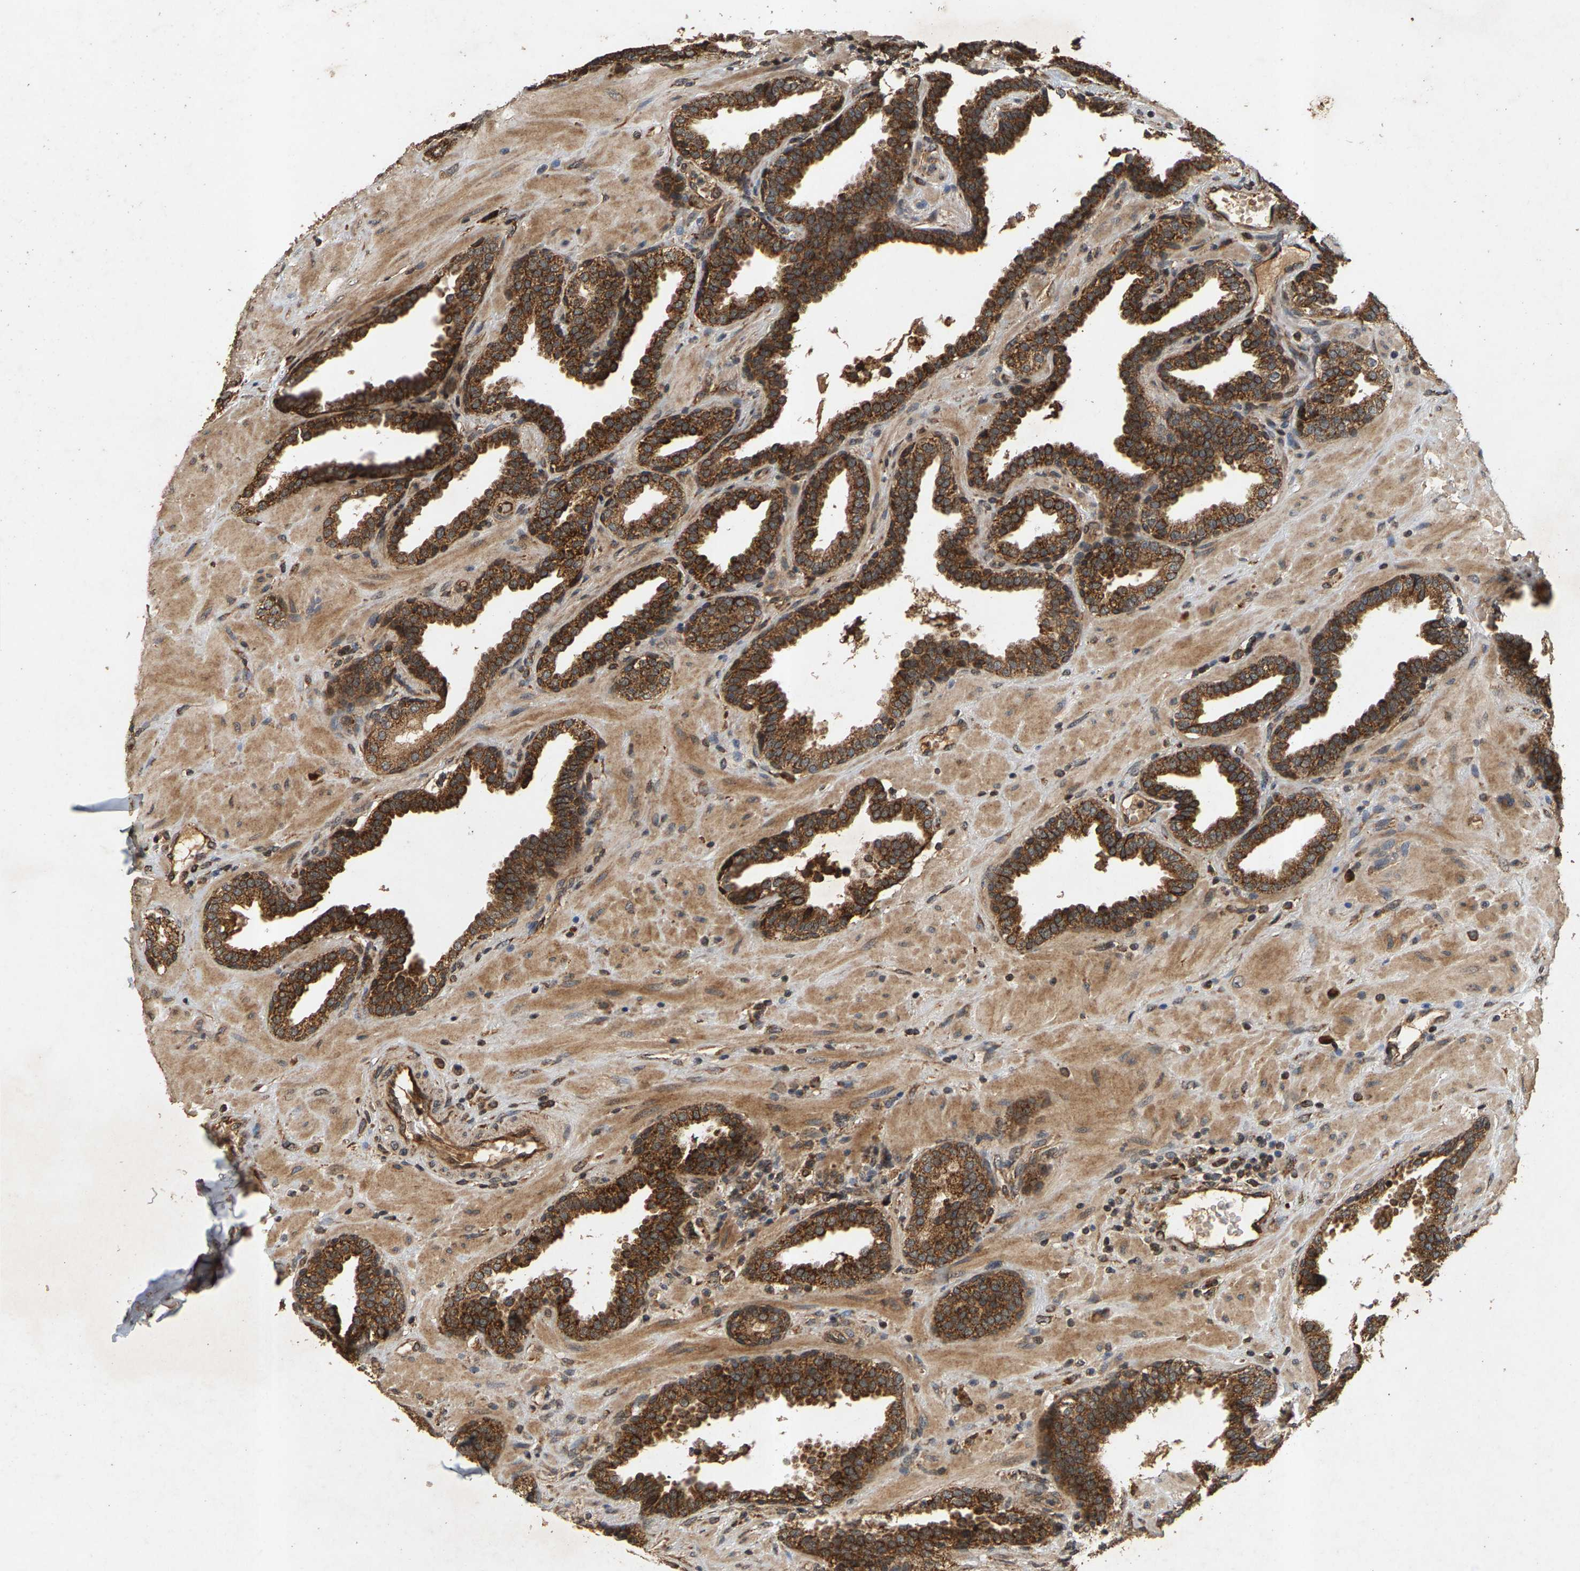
{"staining": {"intensity": "strong", "quantity": ">75%", "location": "cytoplasmic/membranous"}, "tissue": "prostate", "cell_type": "Glandular cells", "image_type": "normal", "snomed": [{"axis": "morphology", "description": "Normal tissue, NOS"}, {"axis": "topography", "description": "Prostate"}], "caption": "High-magnification brightfield microscopy of normal prostate stained with DAB (3,3'-diaminobenzidine) (brown) and counterstained with hematoxylin (blue). glandular cells exhibit strong cytoplasmic/membranous staining is appreciated in approximately>75% of cells.", "gene": "CIDEC", "patient": {"sex": "male", "age": 51}}